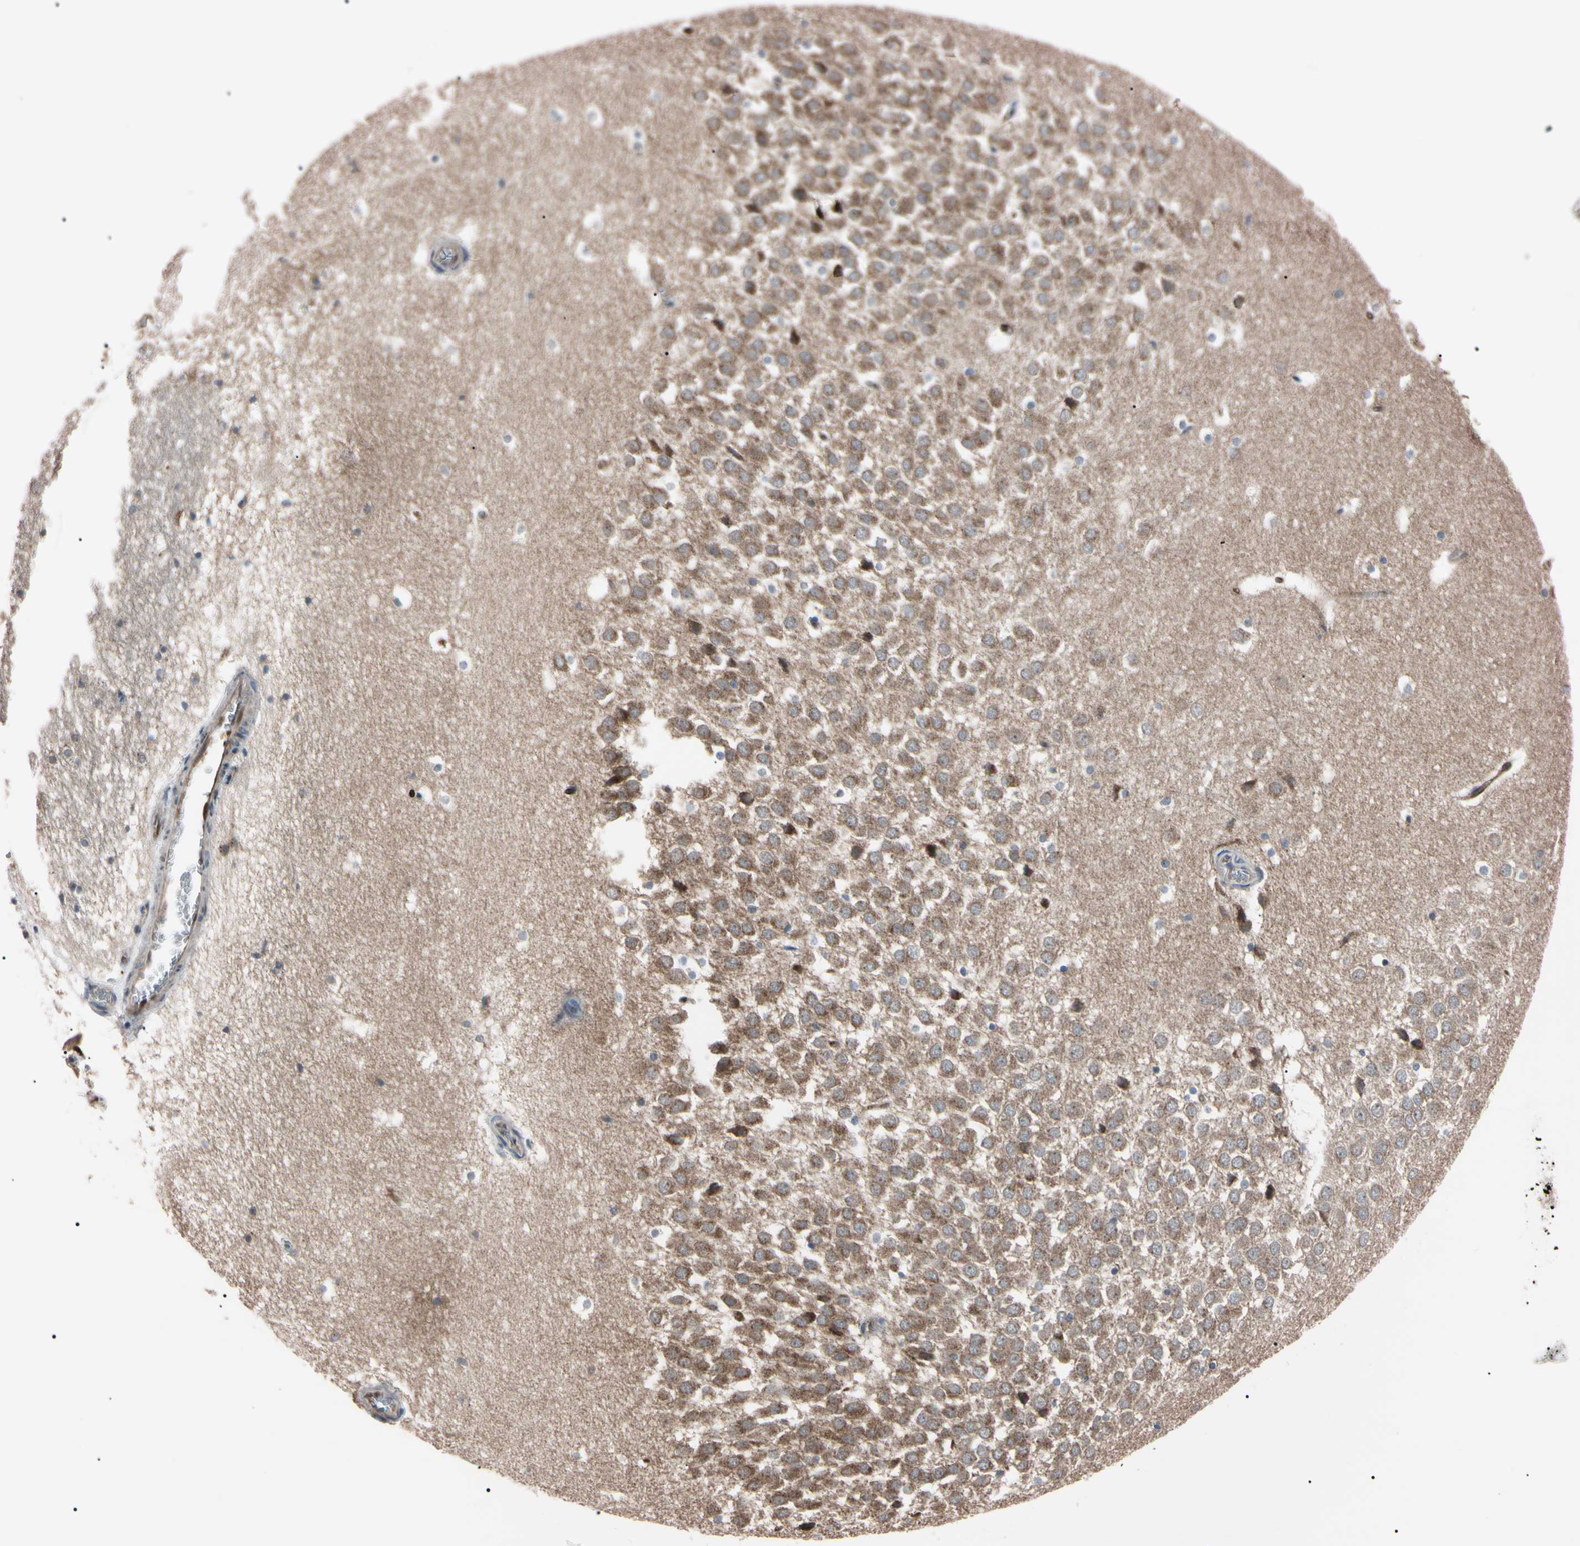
{"staining": {"intensity": "negative", "quantity": "none", "location": "none"}, "tissue": "hippocampus", "cell_type": "Glial cells", "image_type": "normal", "snomed": [{"axis": "morphology", "description": "Normal tissue, NOS"}, {"axis": "topography", "description": "Hippocampus"}], "caption": "Glial cells are negative for protein expression in normal human hippocampus. Brightfield microscopy of immunohistochemistry stained with DAB (3,3'-diaminobenzidine) (brown) and hematoxylin (blue), captured at high magnification.", "gene": "TRAF5", "patient": {"sex": "male", "age": 45}}